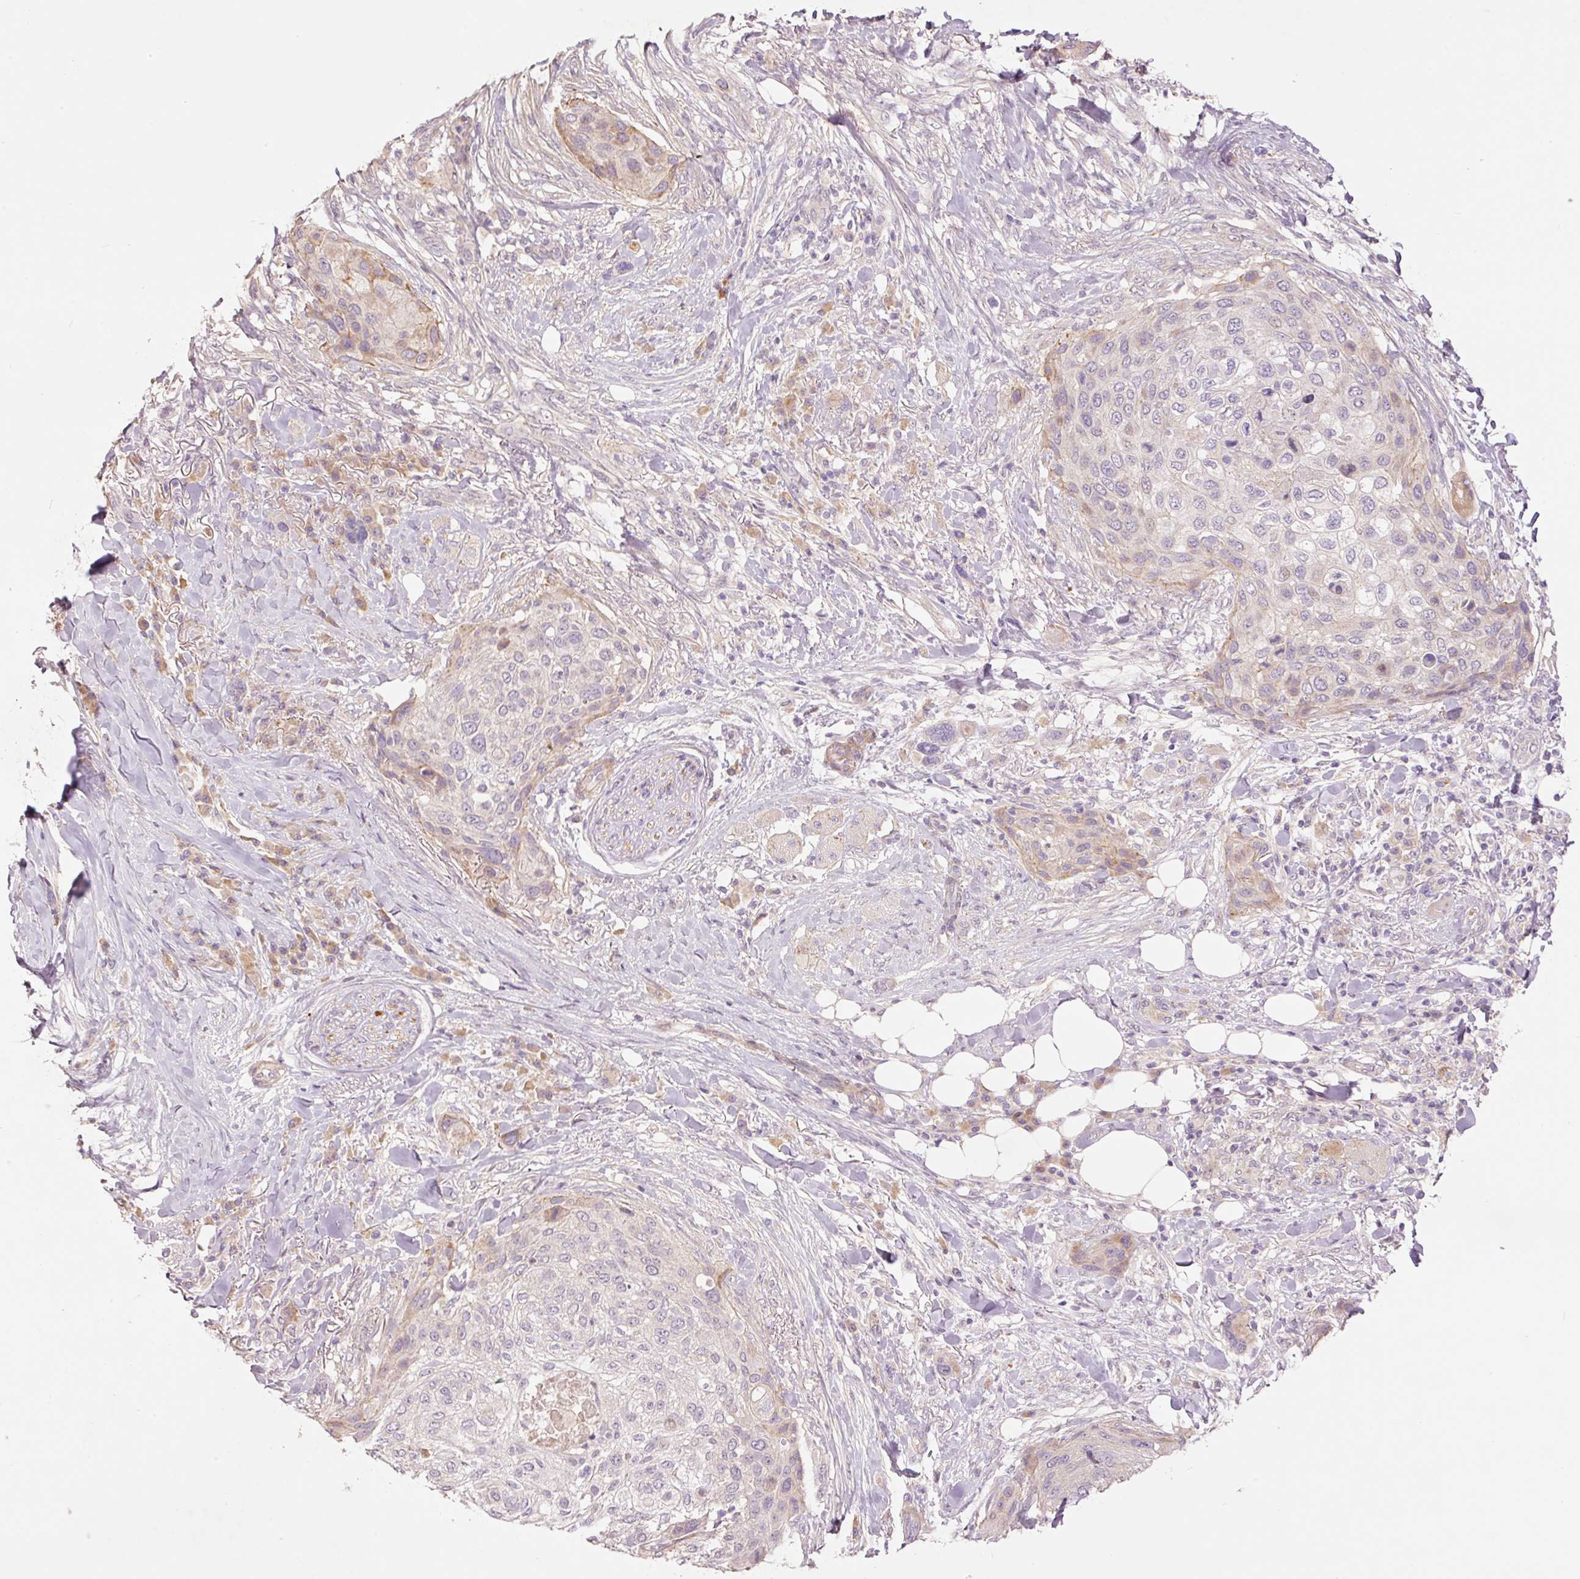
{"staining": {"intensity": "moderate", "quantity": "<25%", "location": "cytoplasmic/membranous"}, "tissue": "skin cancer", "cell_type": "Tumor cells", "image_type": "cancer", "snomed": [{"axis": "morphology", "description": "Squamous cell carcinoma, NOS"}, {"axis": "topography", "description": "Skin"}], "caption": "The histopathology image demonstrates staining of skin squamous cell carcinoma, revealing moderate cytoplasmic/membranous protein positivity (brown color) within tumor cells.", "gene": "SLC29A3", "patient": {"sex": "female", "age": 87}}